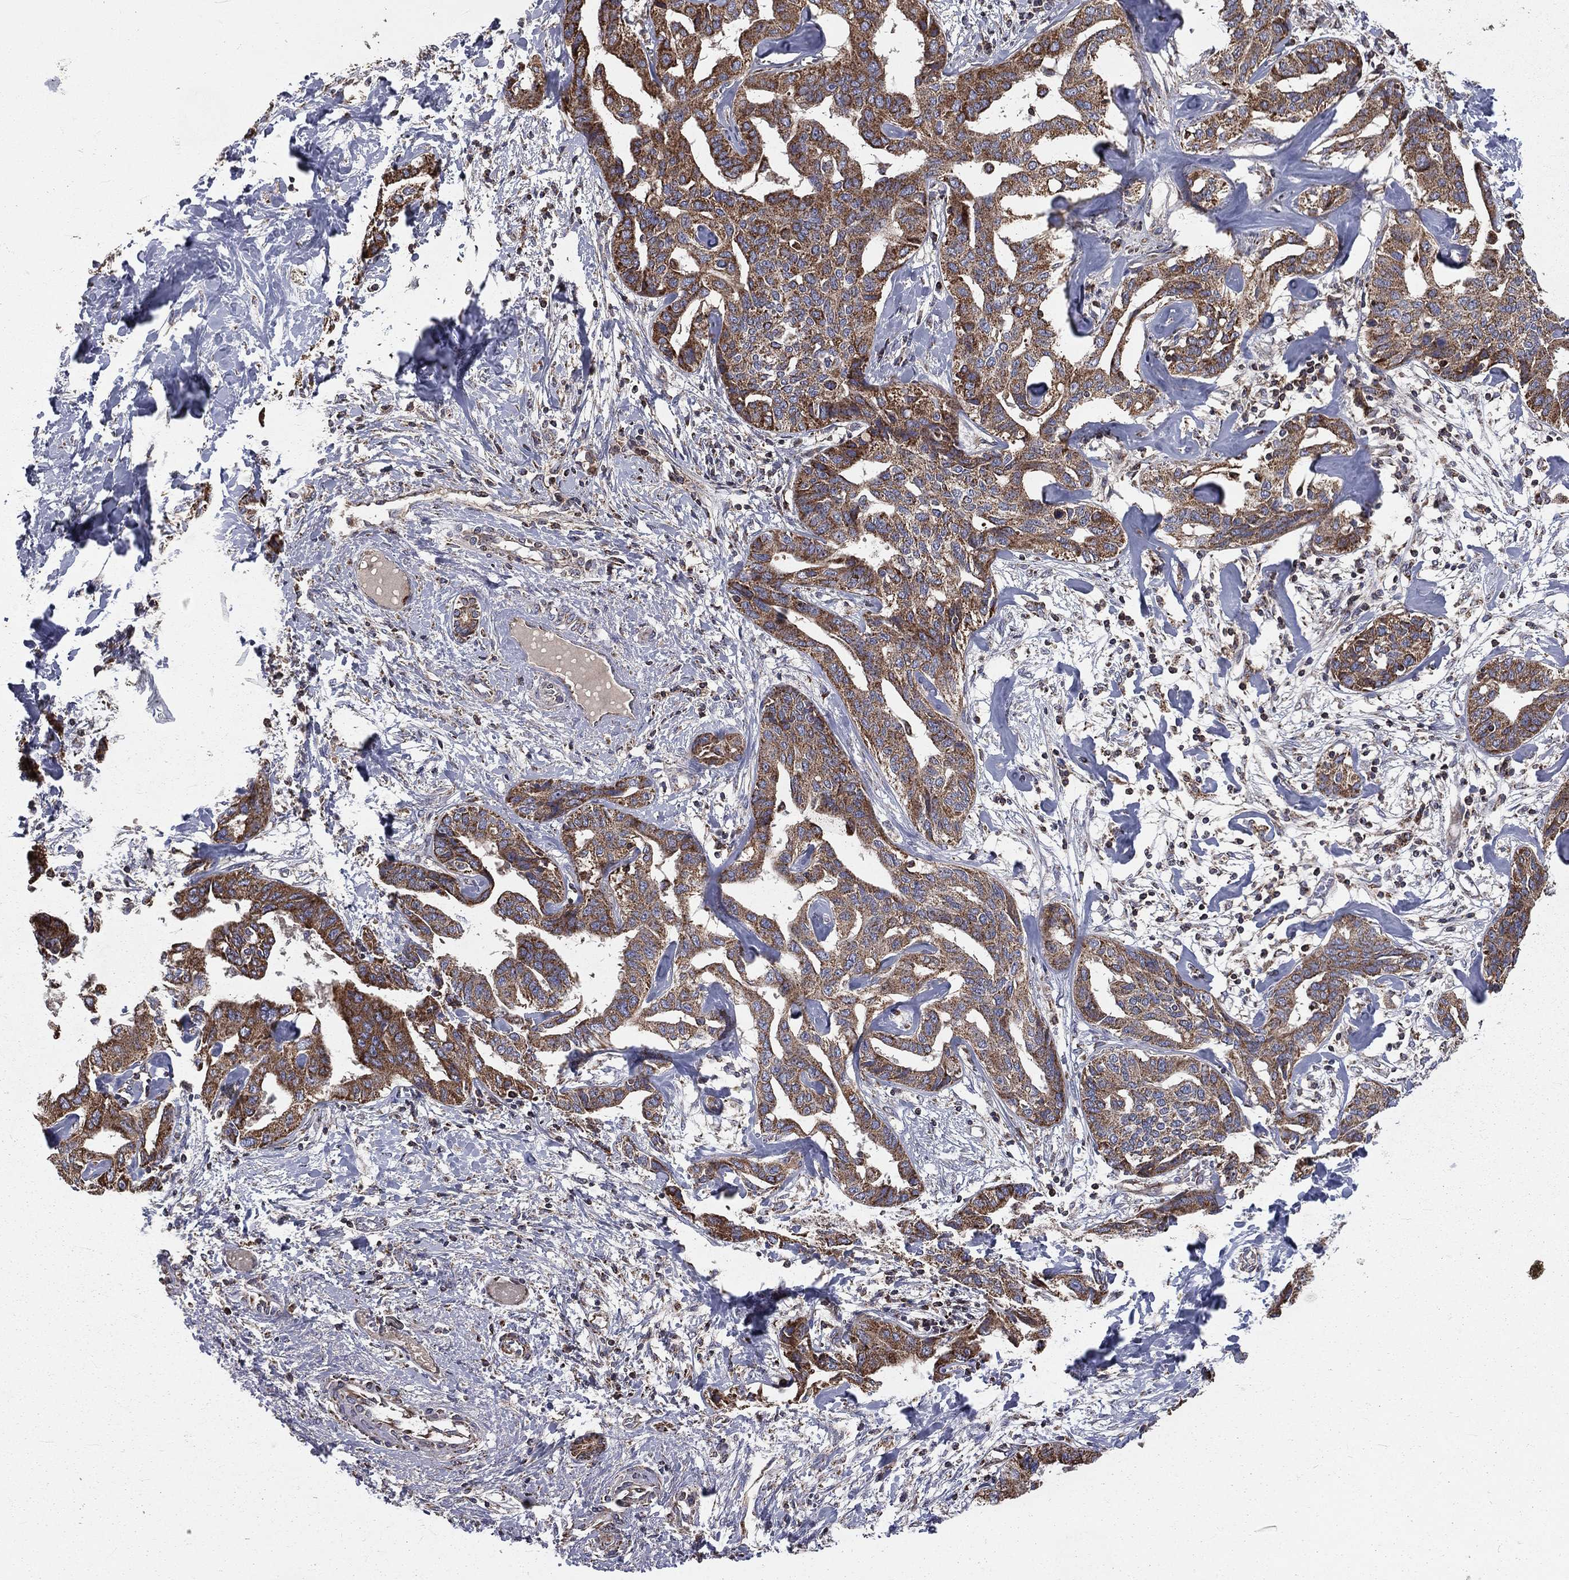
{"staining": {"intensity": "moderate", "quantity": ">75%", "location": "cytoplasmic/membranous"}, "tissue": "liver cancer", "cell_type": "Tumor cells", "image_type": "cancer", "snomed": [{"axis": "morphology", "description": "Cholangiocarcinoma"}, {"axis": "topography", "description": "Liver"}], "caption": "DAB immunohistochemical staining of human liver cancer (cholangiocarcinoma) shows moderate cytoplasmic/membranous protein expression in about >75% of tumor cells.", "gene": "GPD1", "patient": {"sex": "male", "age": 59}}